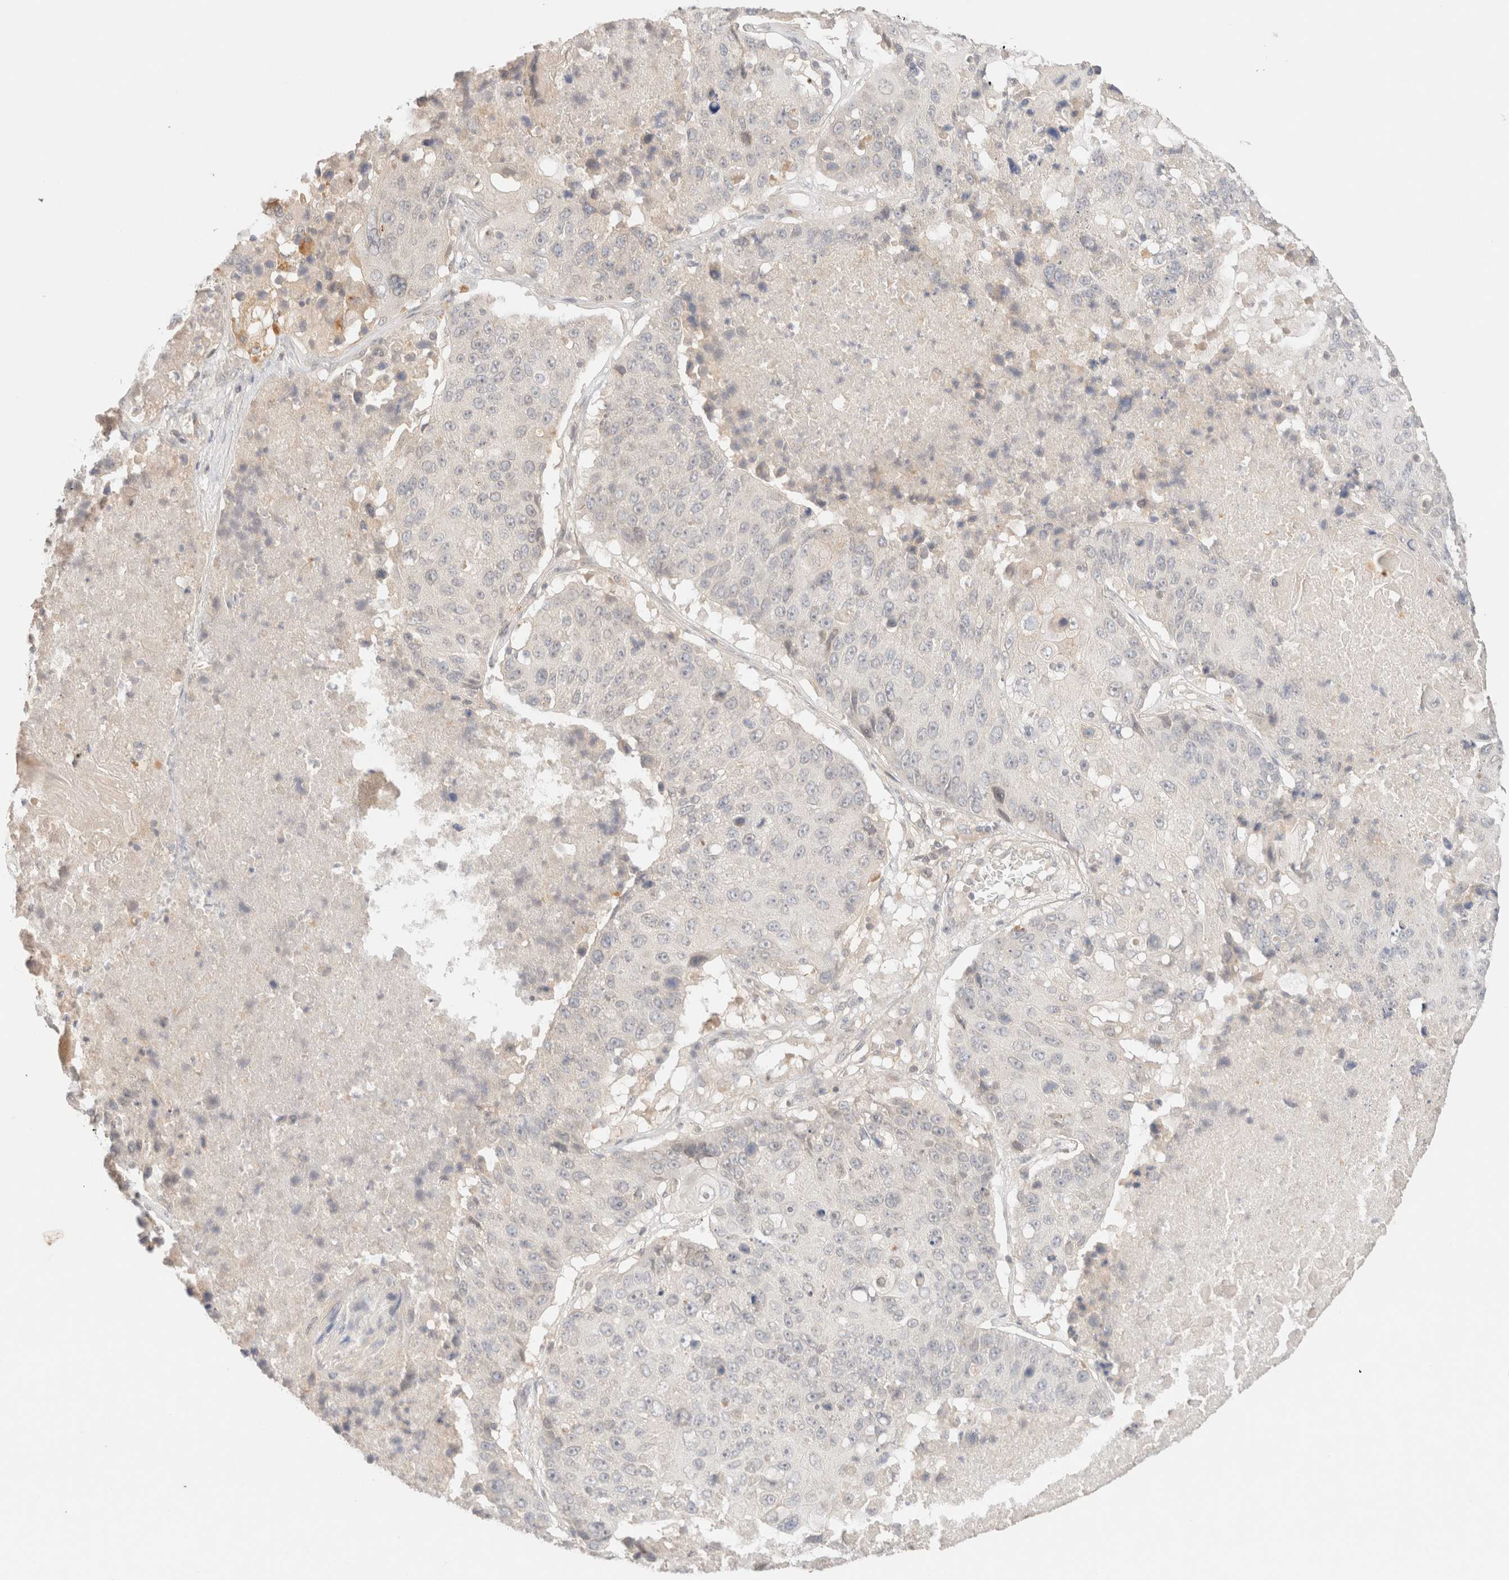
{"staining": {"intensity": "negative", "quantity": "none", "location": "none"}, "tissue": "lung cancer", "cell_type": "Tumor cells", "image_type": "cancer", "snomed": [{"axis": "morphology", "description": "Squamous cell carcinoma, NOS"}, {"axis": "topography", "description": "Lung"}], "caption": "A high-resolution image shows immunohistochemistry (IHC) staining of lung cancer, which displays no significant expression in tumor cells.", "gene": "SARM1", "patient": {"sex": "male", "age": 61}}